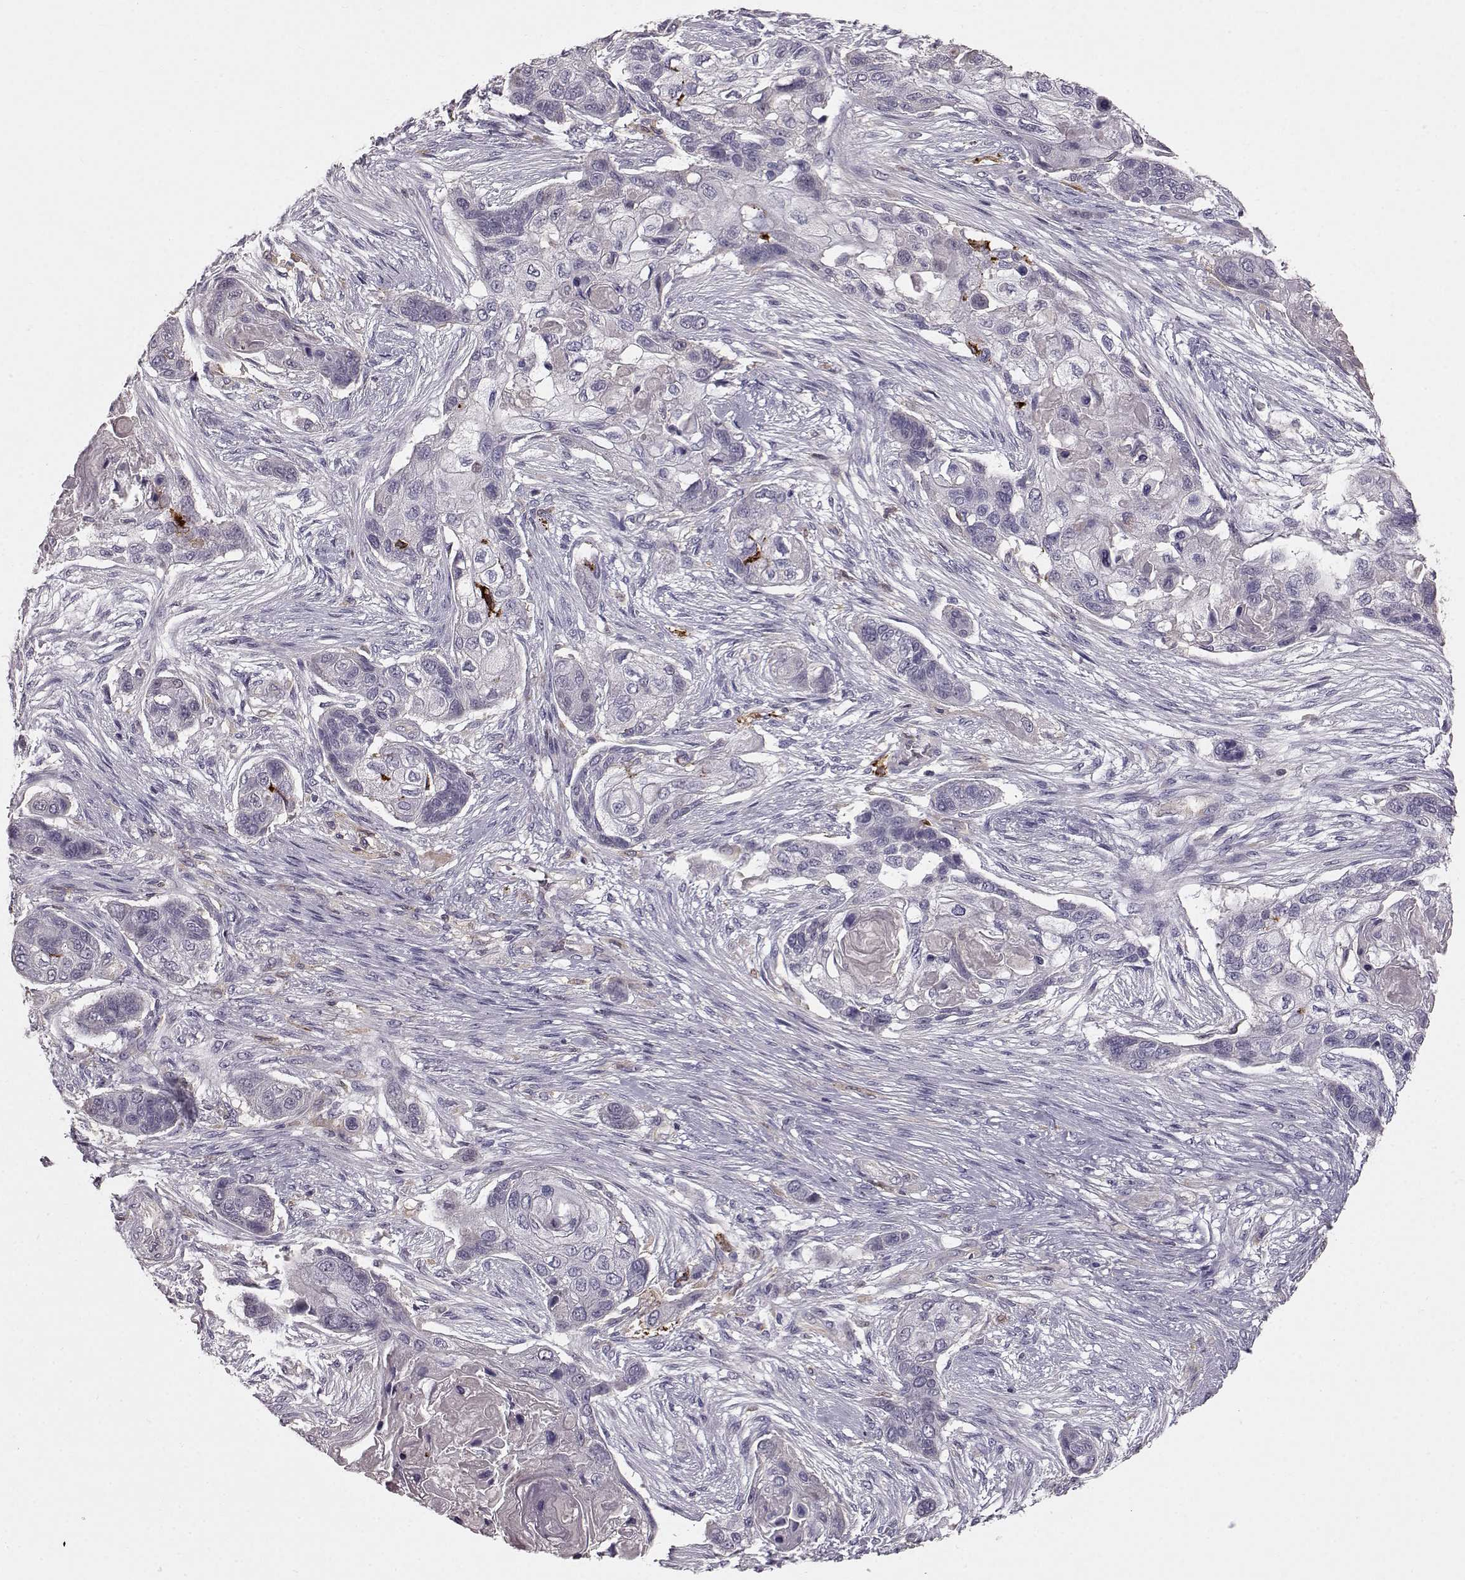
{"staining": {"intensity": "negative", "quantity": "none", "location": "none"}, "tissue": "lung cancer", "cell_type": "Tumor cells", "image_type": "cancer", "snomed": [{"axis": "morphology", "description": "Squamous cell carcinoma, NOS"}, {"axis": "topography", "description": "Lung"}], "caption": "DAB (3,3'-diaminobenzidine) immunohistochemical staining of lung cancer (squamous cell carcinoma) displays no significant staining in tumor cells.", "gene": "CCNF", "patient": {"sex": "male", "age": 69}}